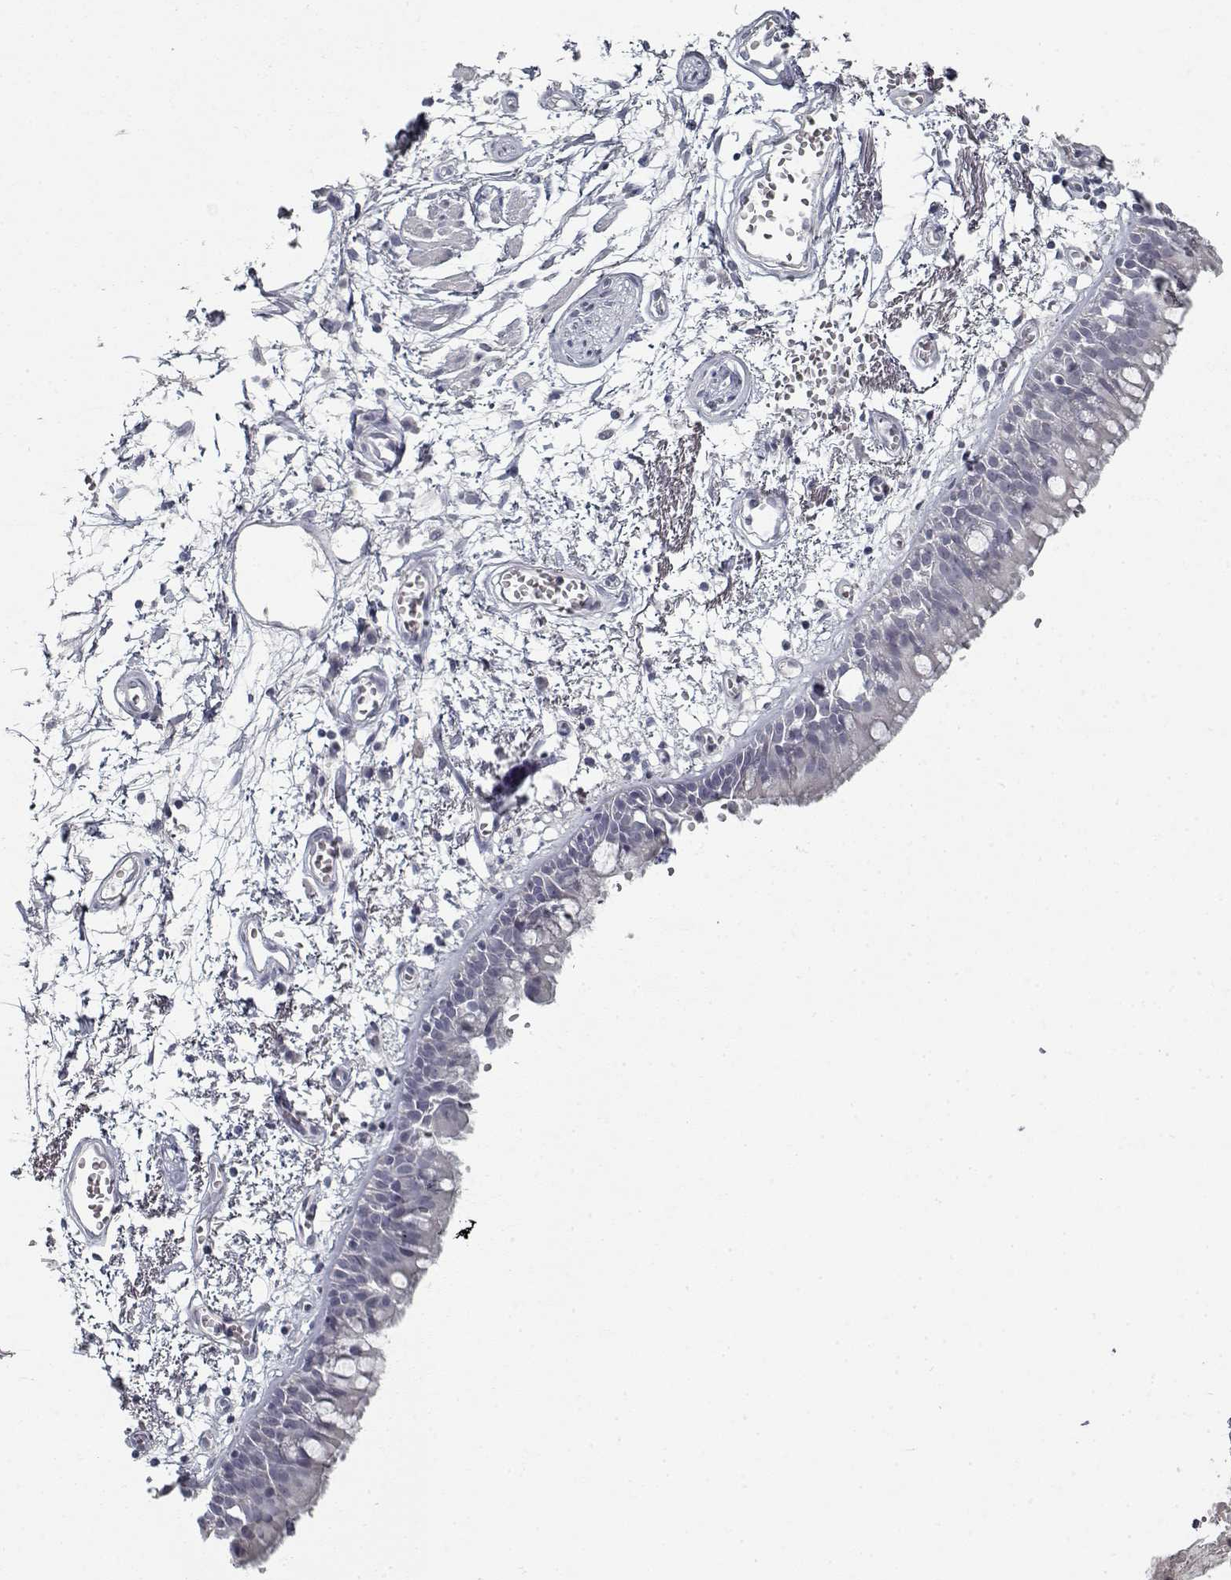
{"staining": {"intensity": "negative", "quantity": "none", "location": "none"}, "tissue": "bronchus", "cell_type": "Respiratory epithelial cells", "image_type": "normal", "snomed": [{"axis": "morphology", "description": "Normal tissue, NOS"}, {"axis": "morphology", "description": "Squamous cell carcinoma, NOS"}, {"axis": "topography", "description": "Cartilage tissue"}, {"axis": "topography", "description": "Bronchus"}, {"axis": "topography", "description": "Lung"}], "caption": "IHC photomicrograph of unremarkable human bronchus stained for a protein (brown), which displays no positivity in respiratory epithelial cells. (DAB immunohistochemistry (IHC), high magnification).", "gene": "GAD2", "patient": {"sex": "male", "age": 66}}